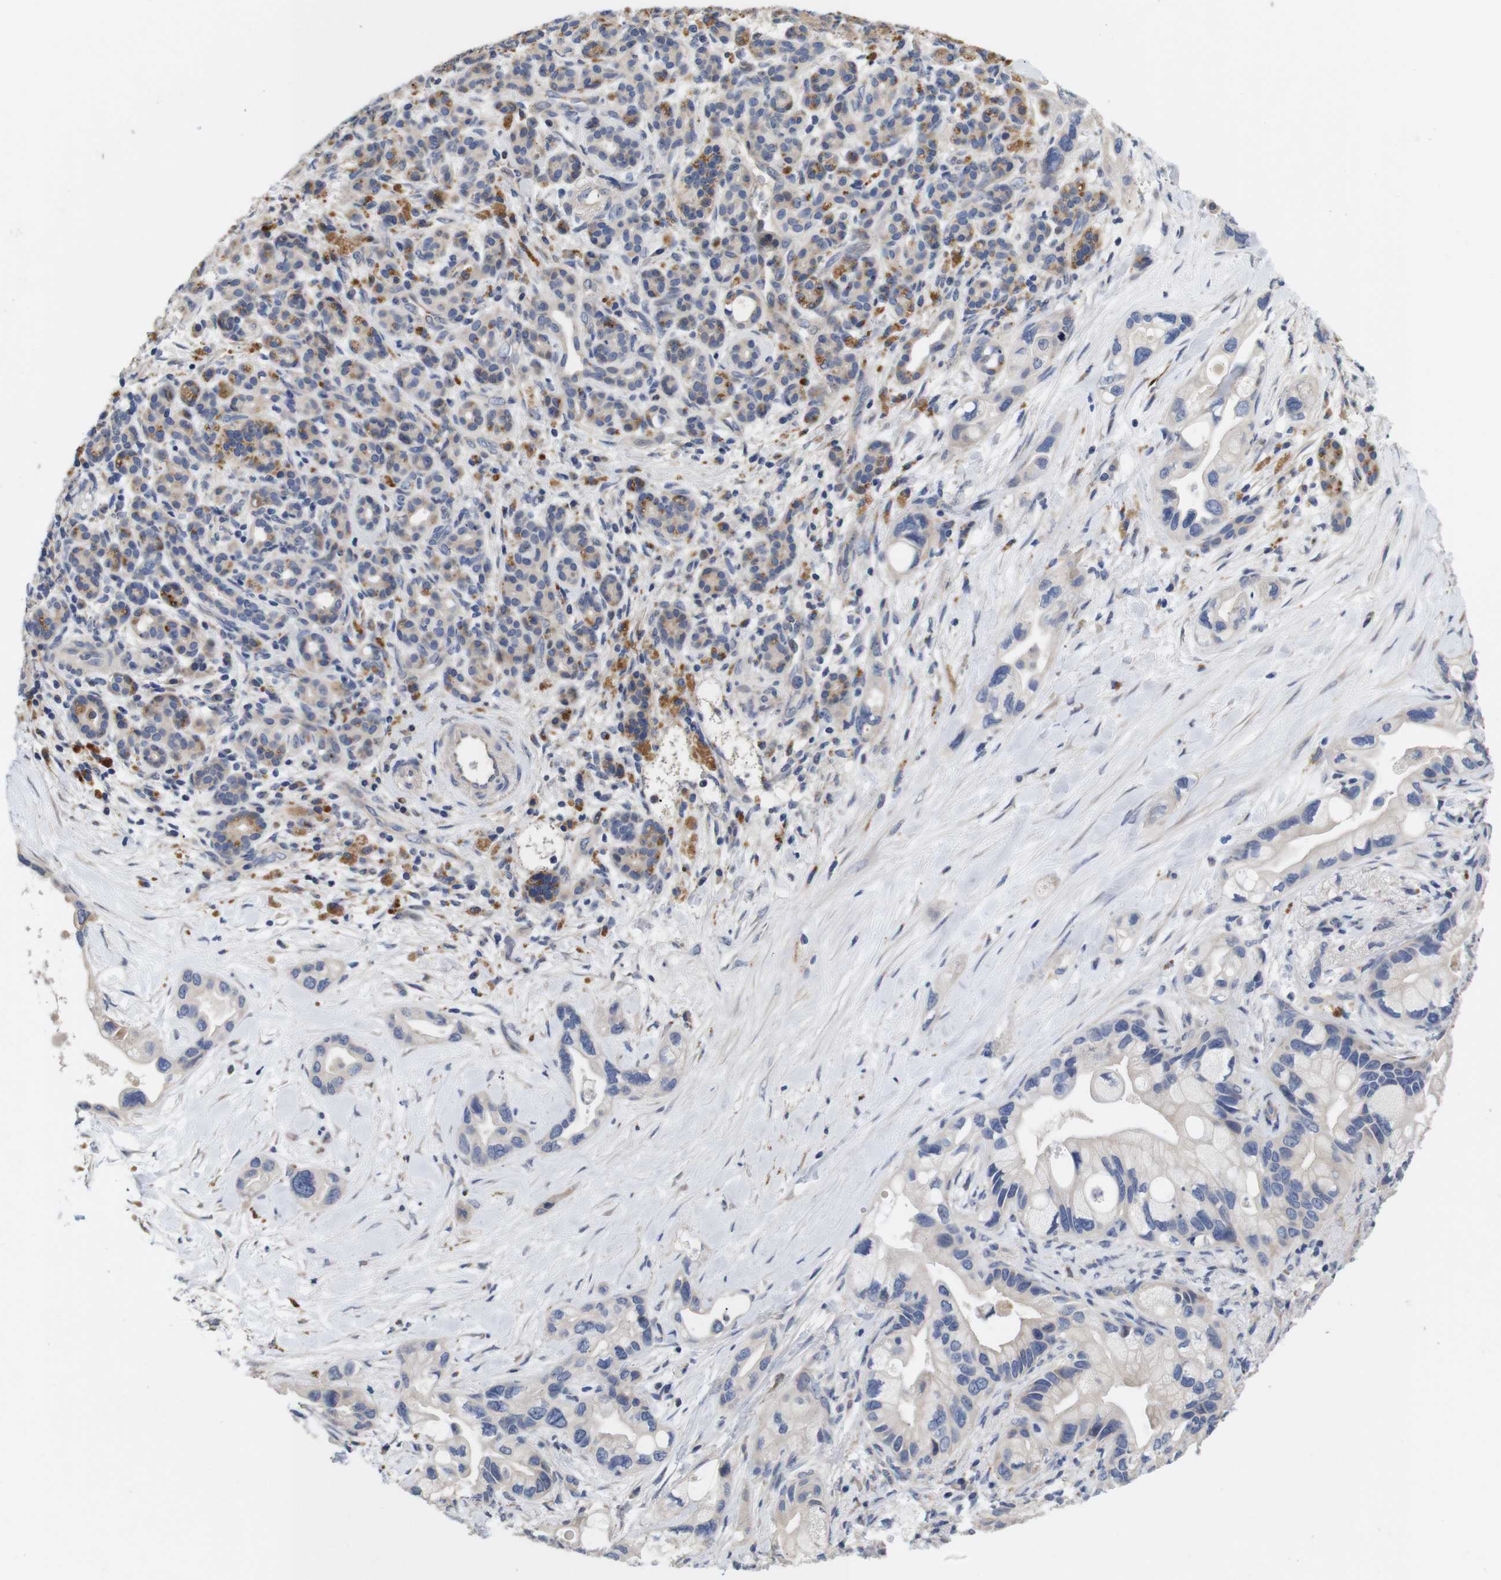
{"staining": {"intensity": "negative", "quantity": "none", "location": "none"}, "tissue": "pancreatic cancer", "cell_type": "Tumor cells", "image_type": "cancer", "snomed": [{"axis": "morphology", "description": "Adenocarcinoma, NOS"}, {"axis": "topography", "description": "Pancreas"}], "caption": "IHC image of pancreatic cancer (adenocarcinoma) stained for a protein (brown), which exhibits no staining in tumor cells.", "gene": "SPRY3", "patient": {"sex": "female", "age": 77}}